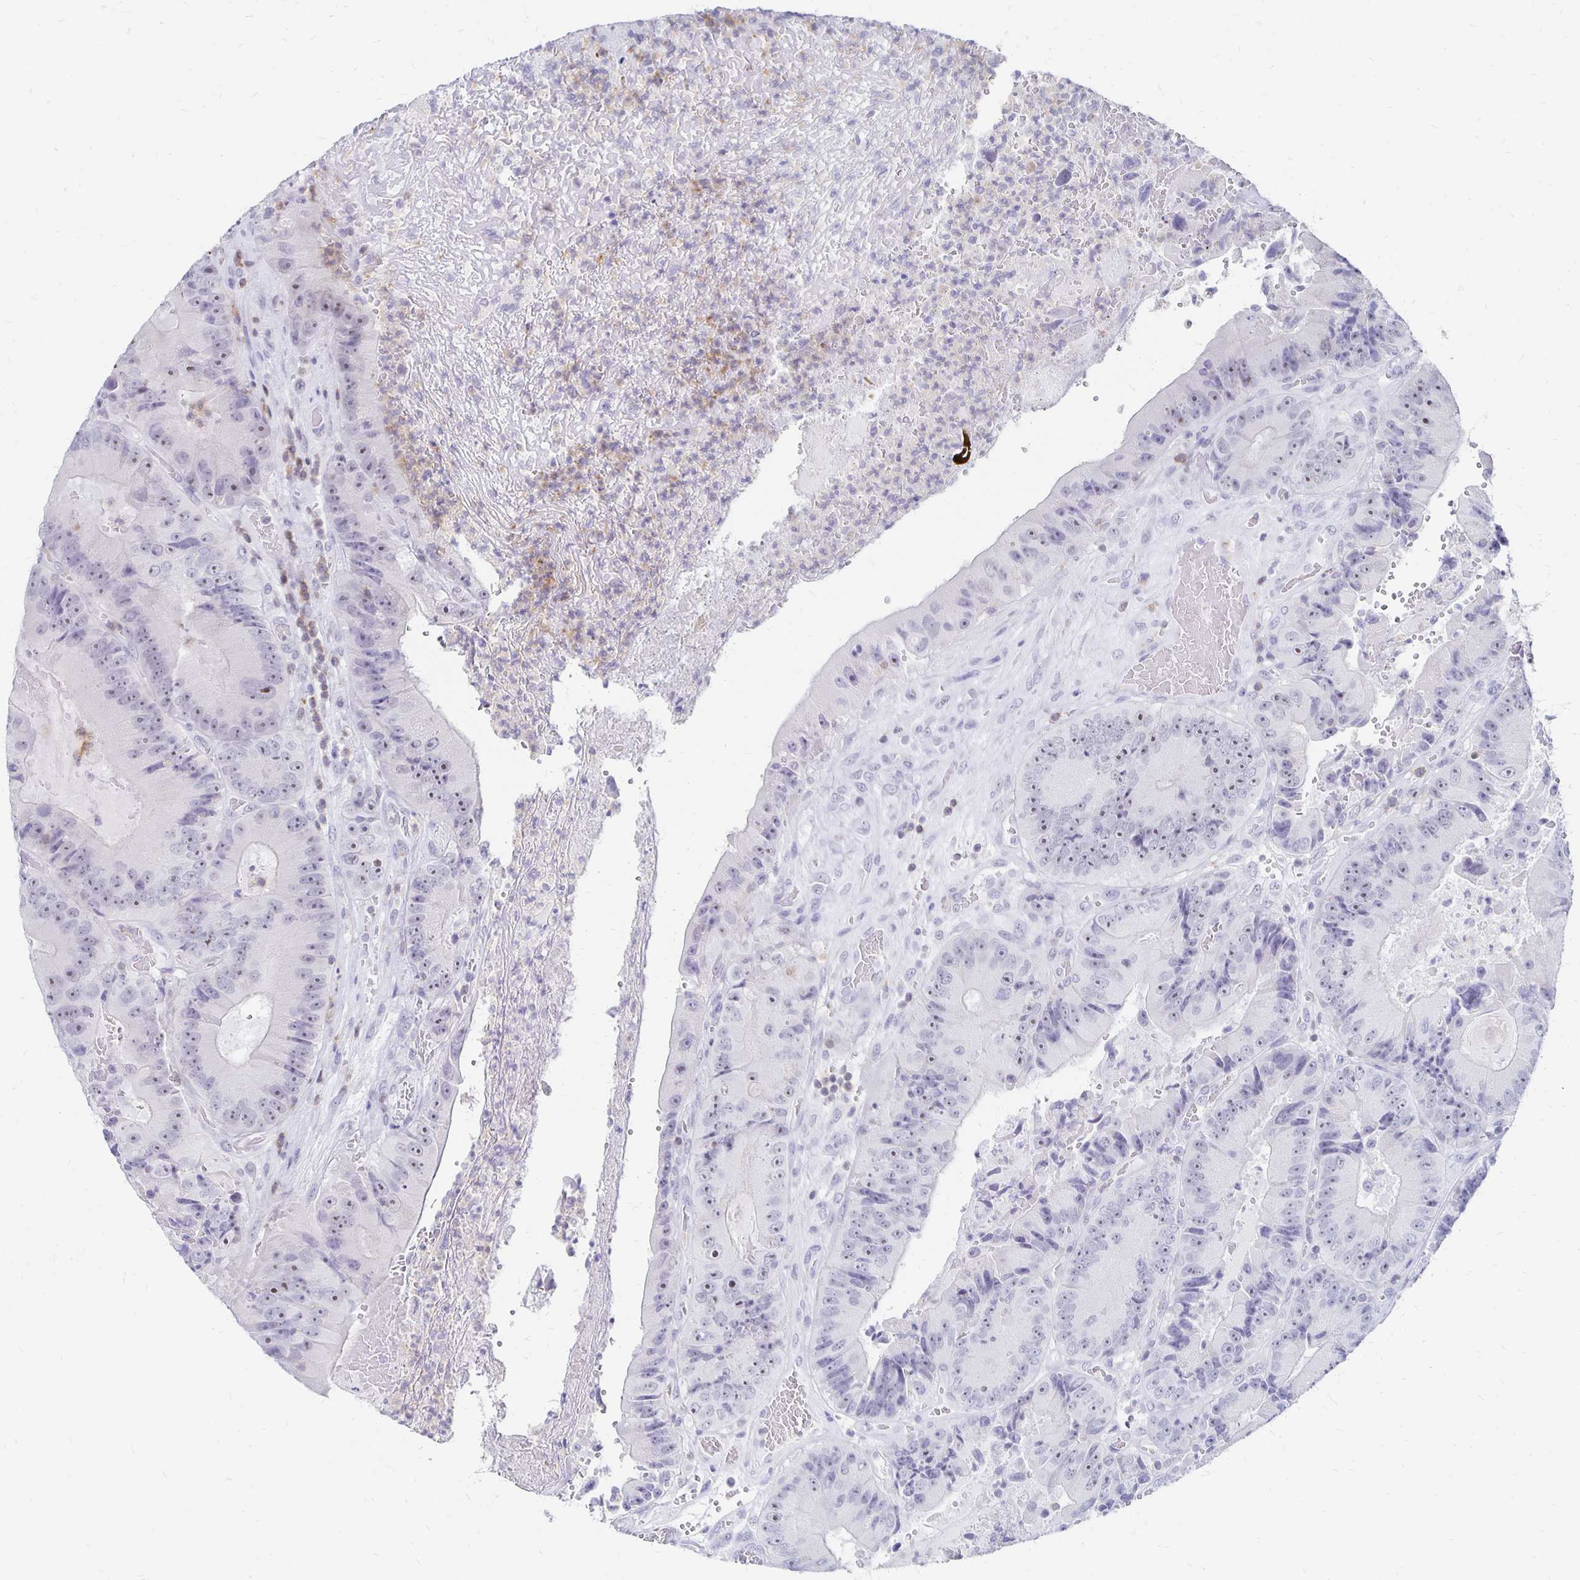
{"staining": {"intensity": "moderate", "quantity": "25%-75%", "location": "nuclear"}, "tissue": "colorectal cancer", "cell_type": "Tumor cells", "image_type": "cancer", "snomed": [{"axis": "morphology", "description": "Adenocarcinoma, NOS"}, {"axis": "topography", "description": "Colon"}], "caption": "Adenocarcinoma (colorectal) stained with DAB (3,3'-diaminobenzidine) immunohistochemistry (IHC) demonstrates medium levels of moderate nuclear positivity in about 25%-75% of tumor cells. (DAB IHC, brown staining for protein, blue staining for nuclei).", "gene": "SYT2", "patient": {"sex": "female", "age": 86}}